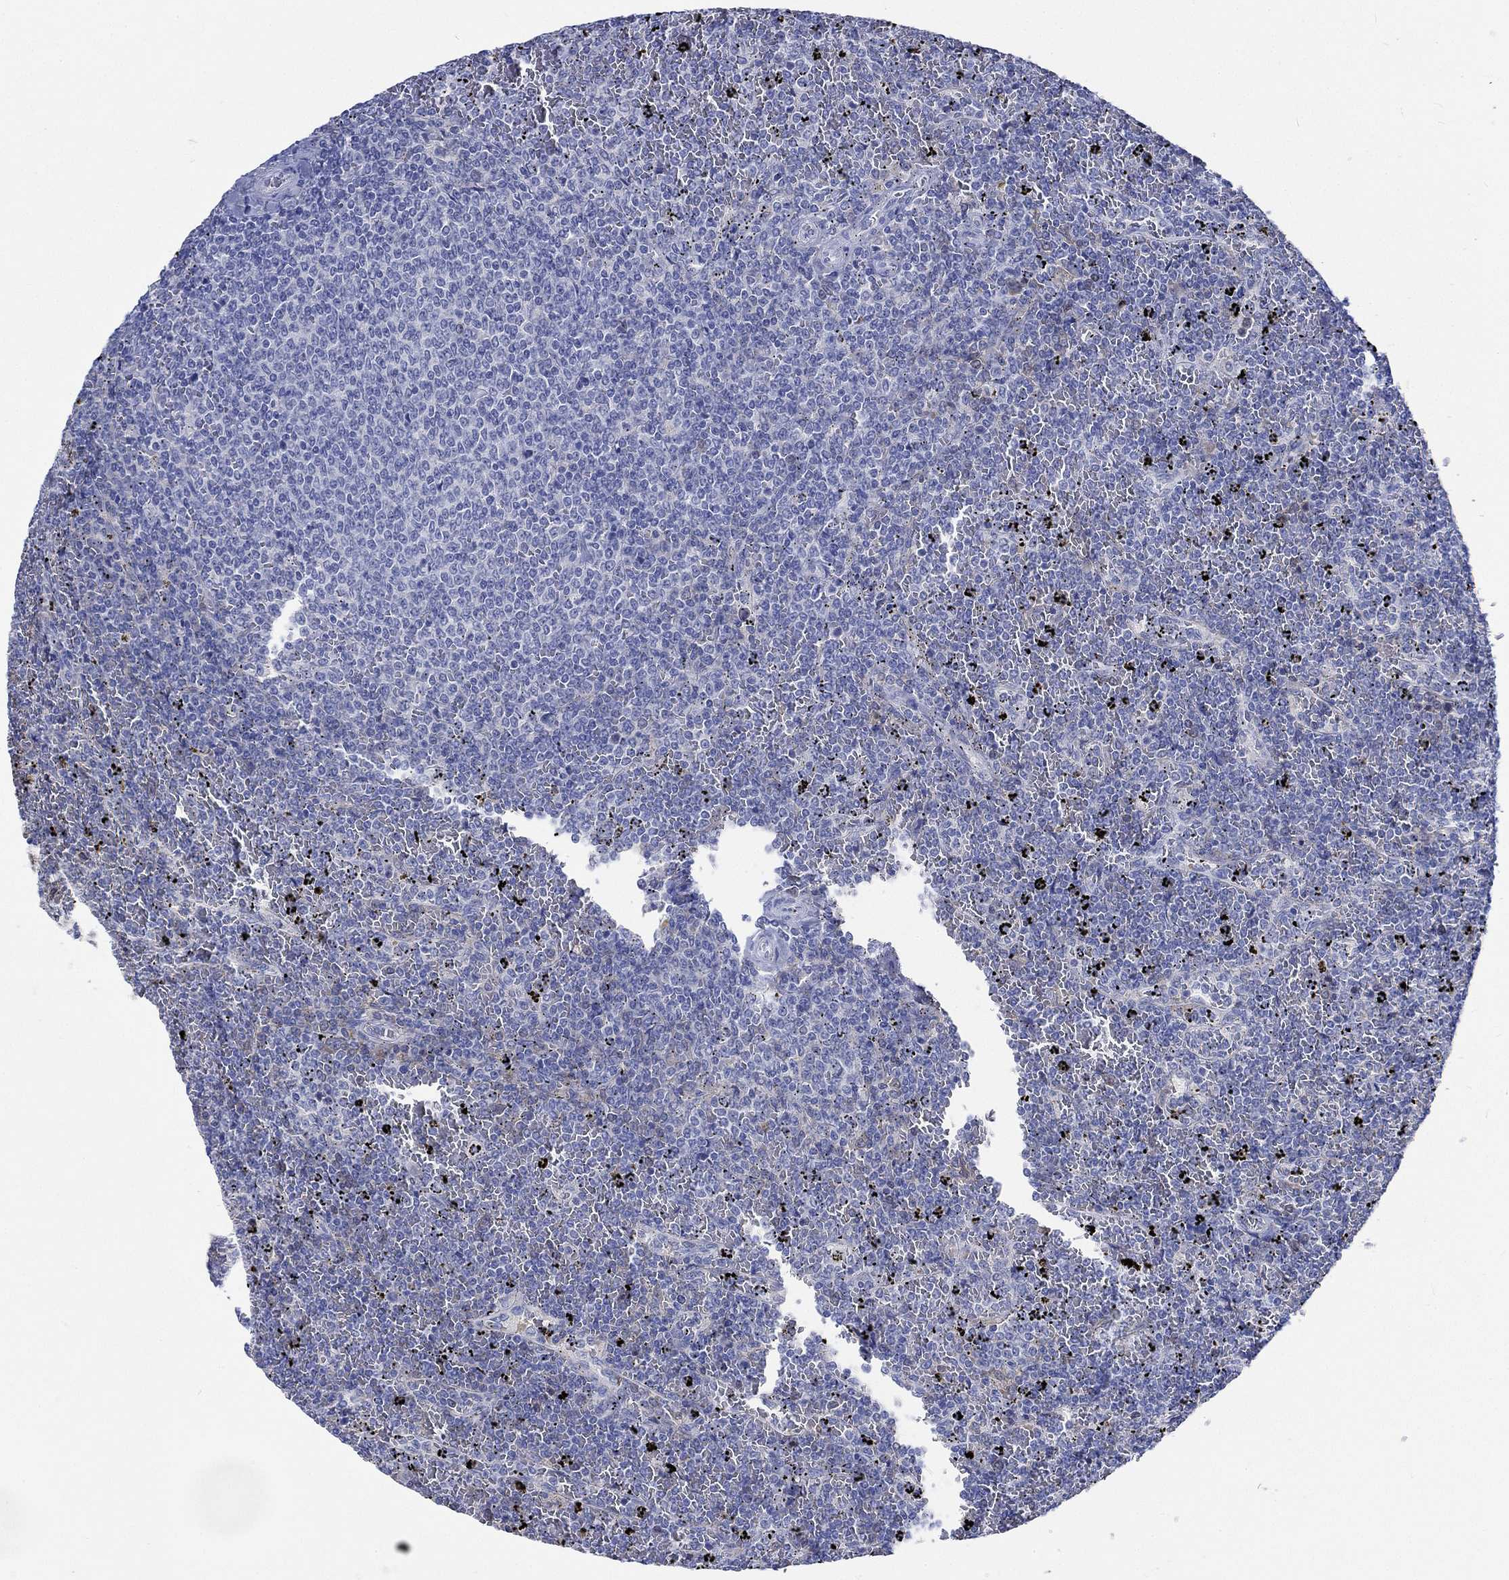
{"staining": {"intensity": "negative", "quantity": "none", "location": "none"}, "tissue": "lymphoma", "cell_type": "Tumor cells", "image_type": "cancer", "snomed": [{"axis": "morphology", "description": "Malignant lymphoma, non-Hodgkin's type, Low grade"}, {"axis": "topography", "description": "Spleen"}], "caption": "This is a image of immunohistochemistry staining of low-grade malignant lymphoma, non-Hodgkin's type, which shows no staining in tumor cells. (Brightfield microscopy of DAB immunohistochemistry at high magnification).", "gene": "KCNA1", "patient": {"sex": "female", "age": 77}}